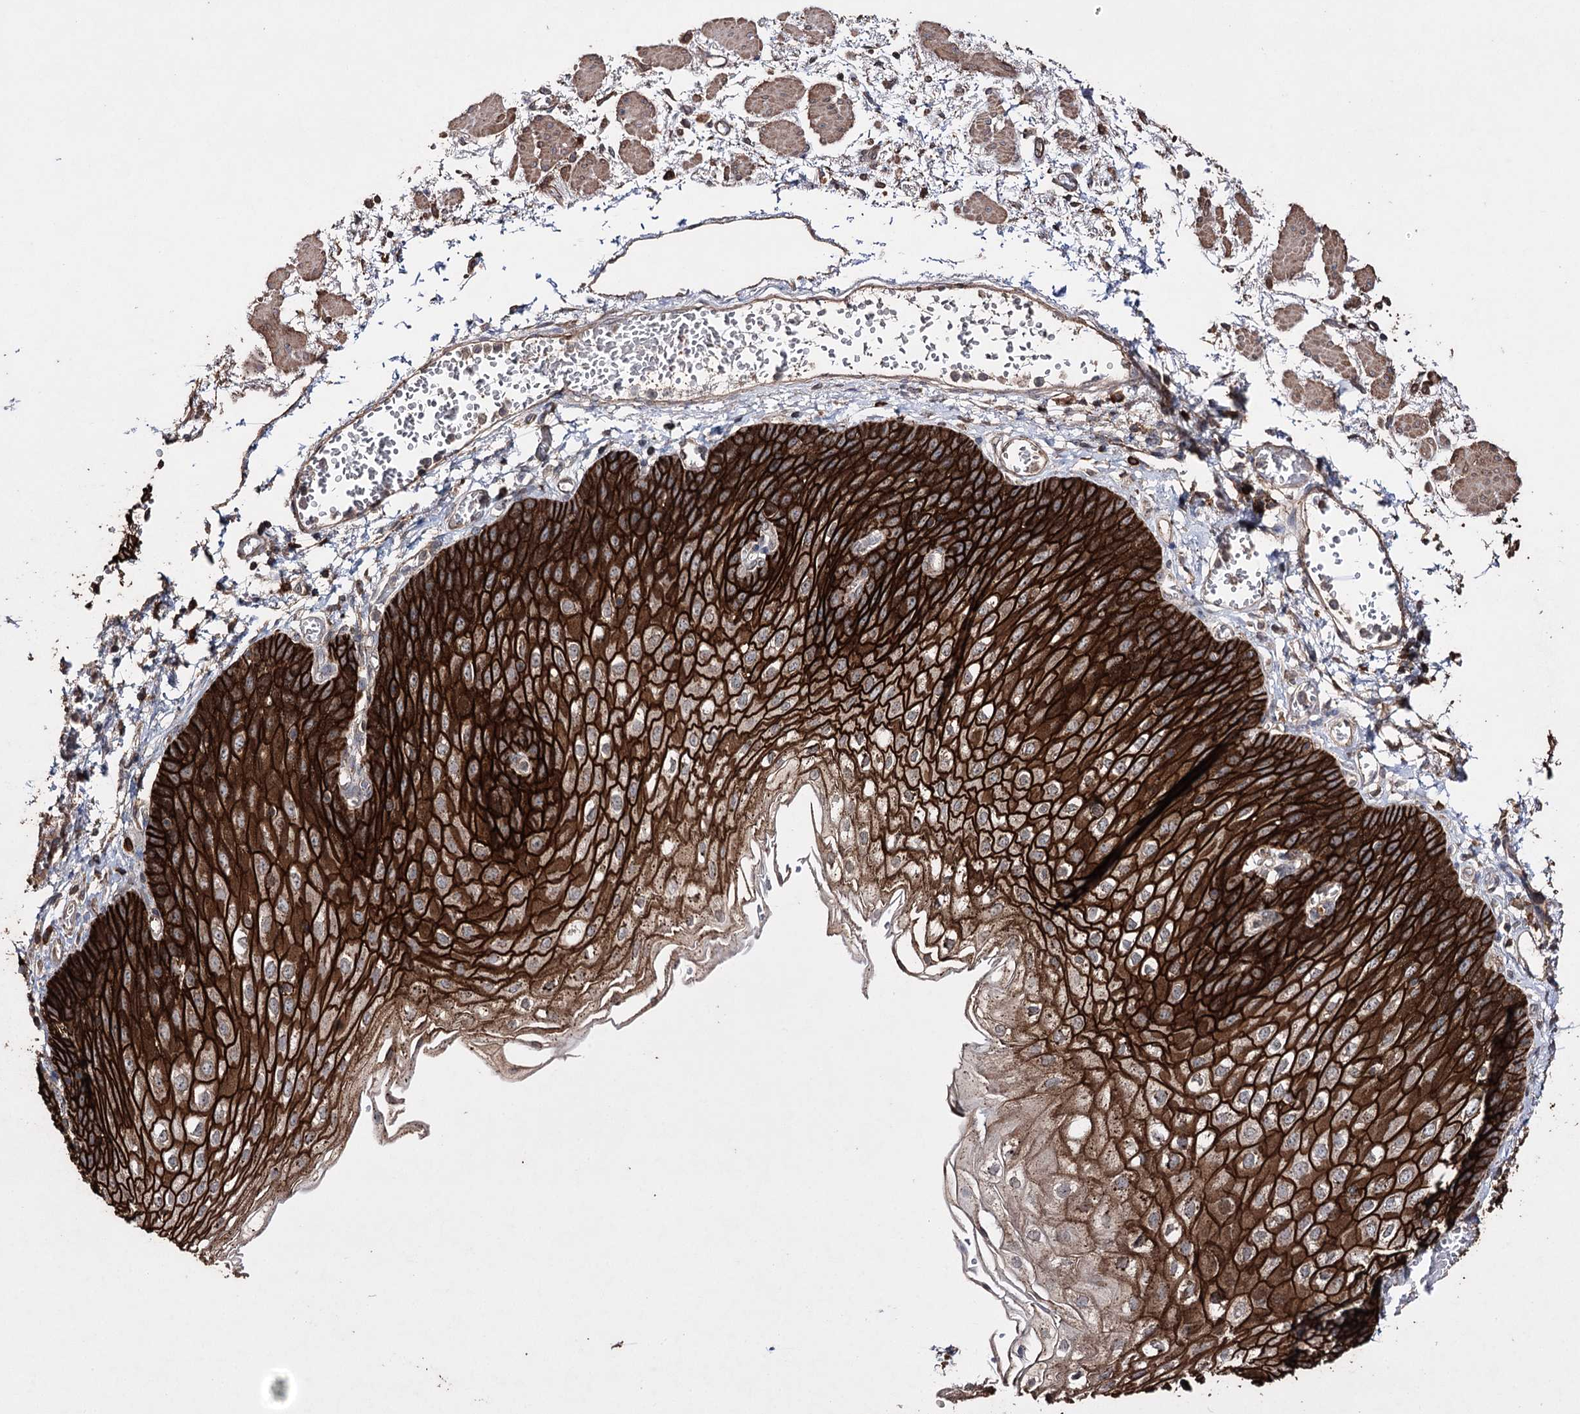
{"staining": {"intensity": "strong", "quantity": ">75%", "location": "cytoplasmic/membranous"}, "tissue": "esophagus", "cell_type": "Squamous epithelial cells", "image_type": "normal", "snomed": [{"axis": "morphology", "description": "Normal tissue, NOS"}, {"axis": "topography", "description": "Esophagus"}], "caption": "Protein staining displays strong cytoplasmic/membranous staining in about >75% of squamous epithelial cells in unremarkable esophagus.", "gene": "ZNF662", "patient": {"sex": "male", "age": 81}}